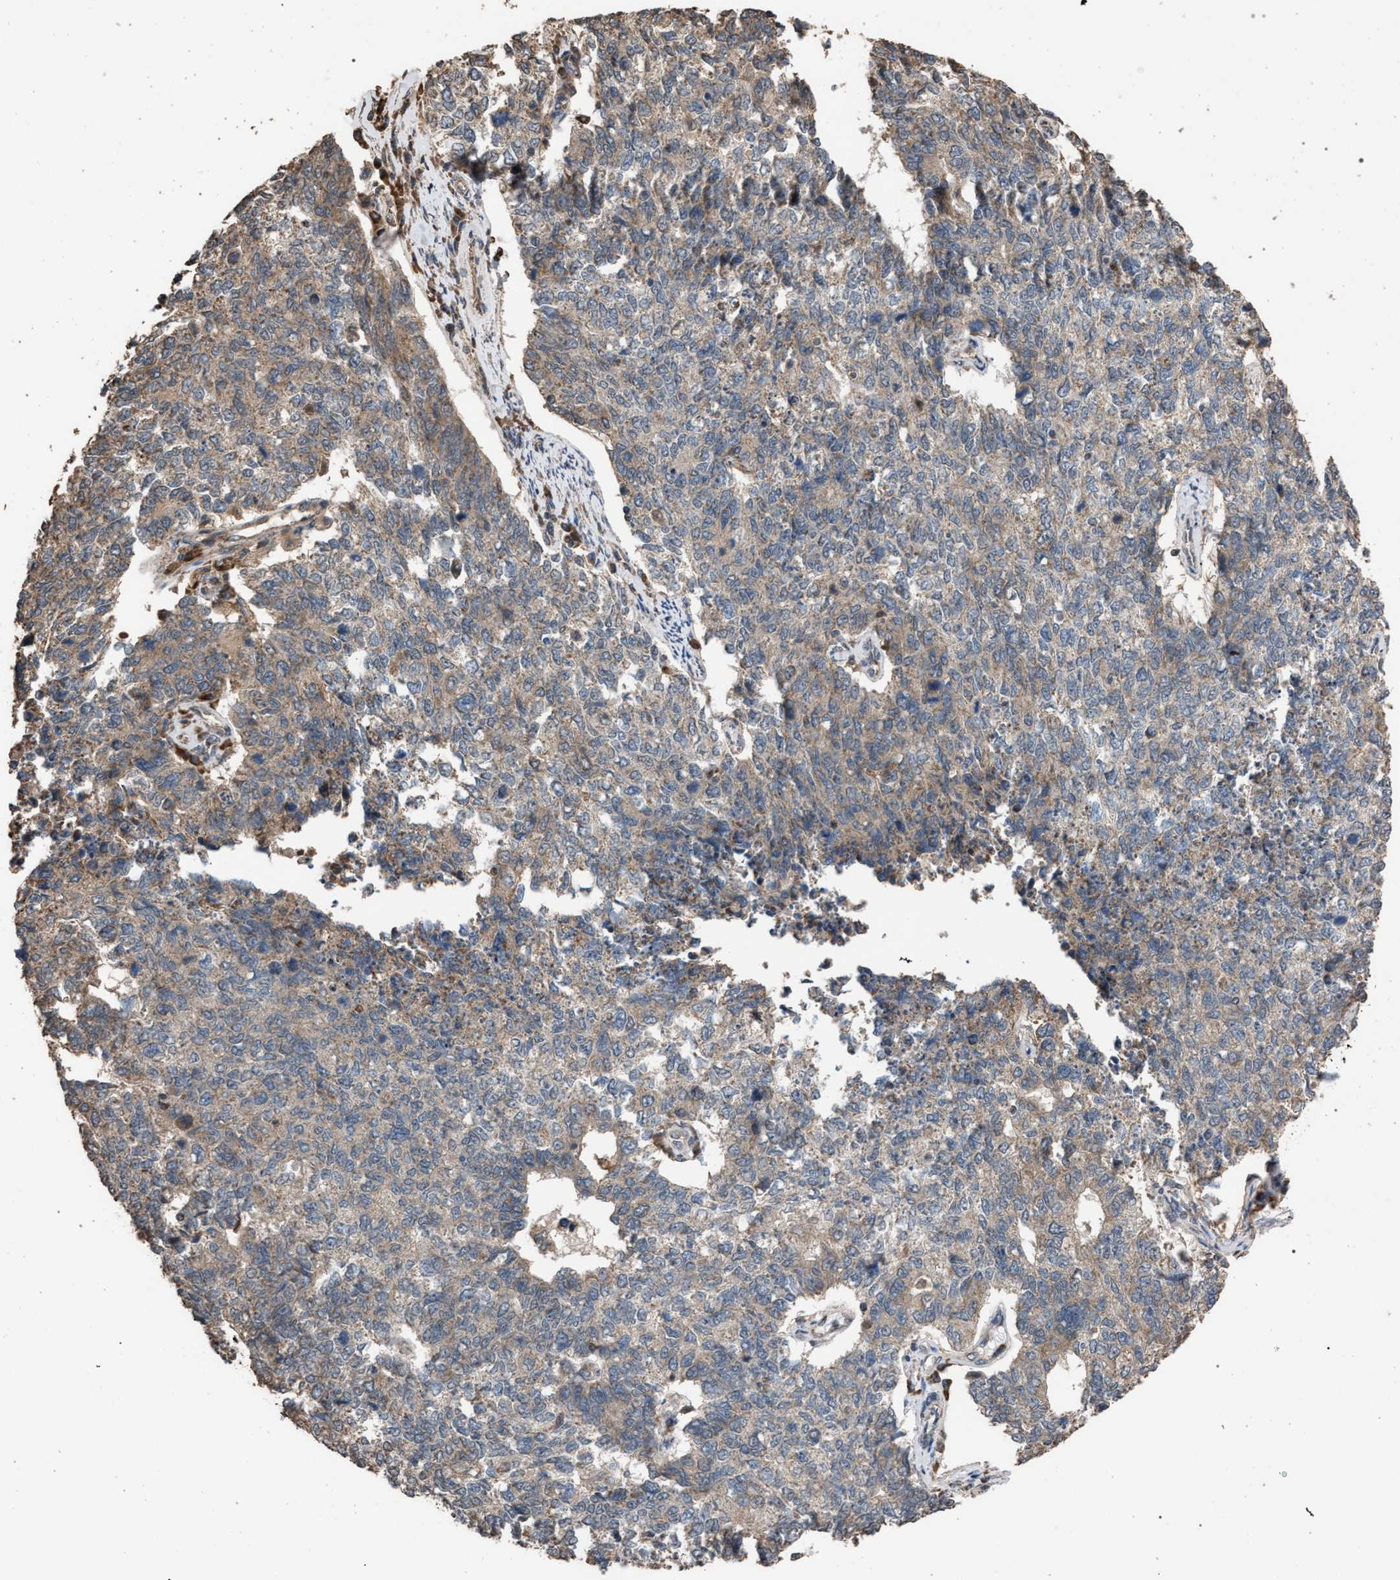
{"staining": {"intensity": "weak", "quantity": "25%-75%", "location": "cytoplasmic/membranous"}, "tissue": "cervical cancer", "cell_type": "Tumor cells", "image_type": "cancer", "snomed": [{"axis": "morphology", "description": "Squamous cell carcinoma, NOS"}, {"axis": "topography", "description": "Cervix"}], "caption": "About 25%-75% of tumor cells in cervical cancer (squamous cell carcinoma) reveal weak cytoplasmic/membranous protein staining as visualized by brown immunohistochemical staining.", "gene": "NAA35", "patient": {"sex": "female", "age": 63}}